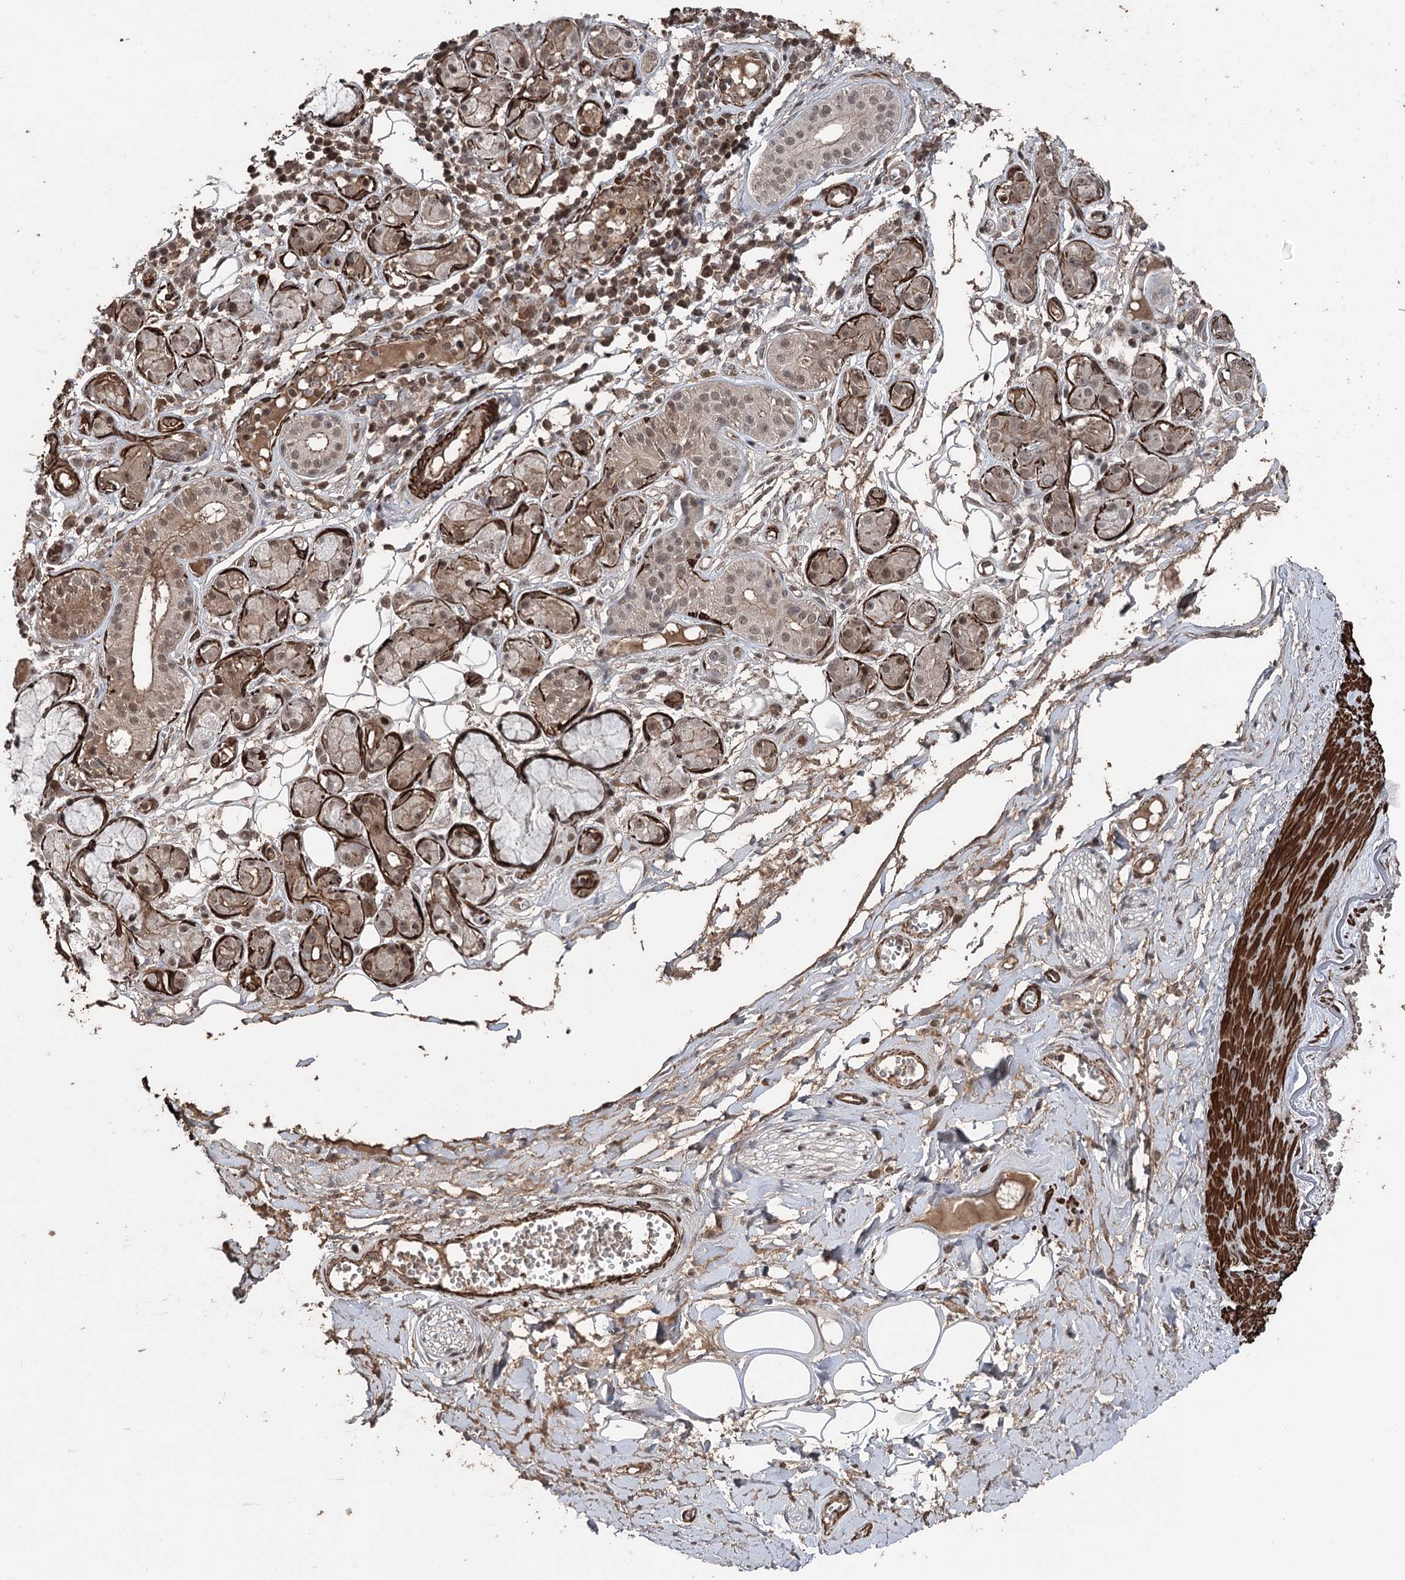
{"staining": {"intensity": "weak", "quantity": "25%-75%", "location": "cytoplasmic/membranous,nuclear"}, "tissue": "soft tissue", "cell_type": "Chondrocytes", "image_type": "normal", "snomed": [{"axis": "morphology", "description": "Normal tissue, NOS"}, {"axis": "morphology", "description": "Inflammation, NOS"}, {"axis": "topography", "description": "Salivary gland"}, {"axis": "topography", "description": "Peripheral nerve tissue"}], "caption": "This is a histology image of immunohistochemistry staining of unremarkable soft tissue, which shows weak staining in the cytoplasmic/membranous,nuclear of chondrocytes.", "gene": "CCDC82", "patient": {"sex": "female", "age": 75}}